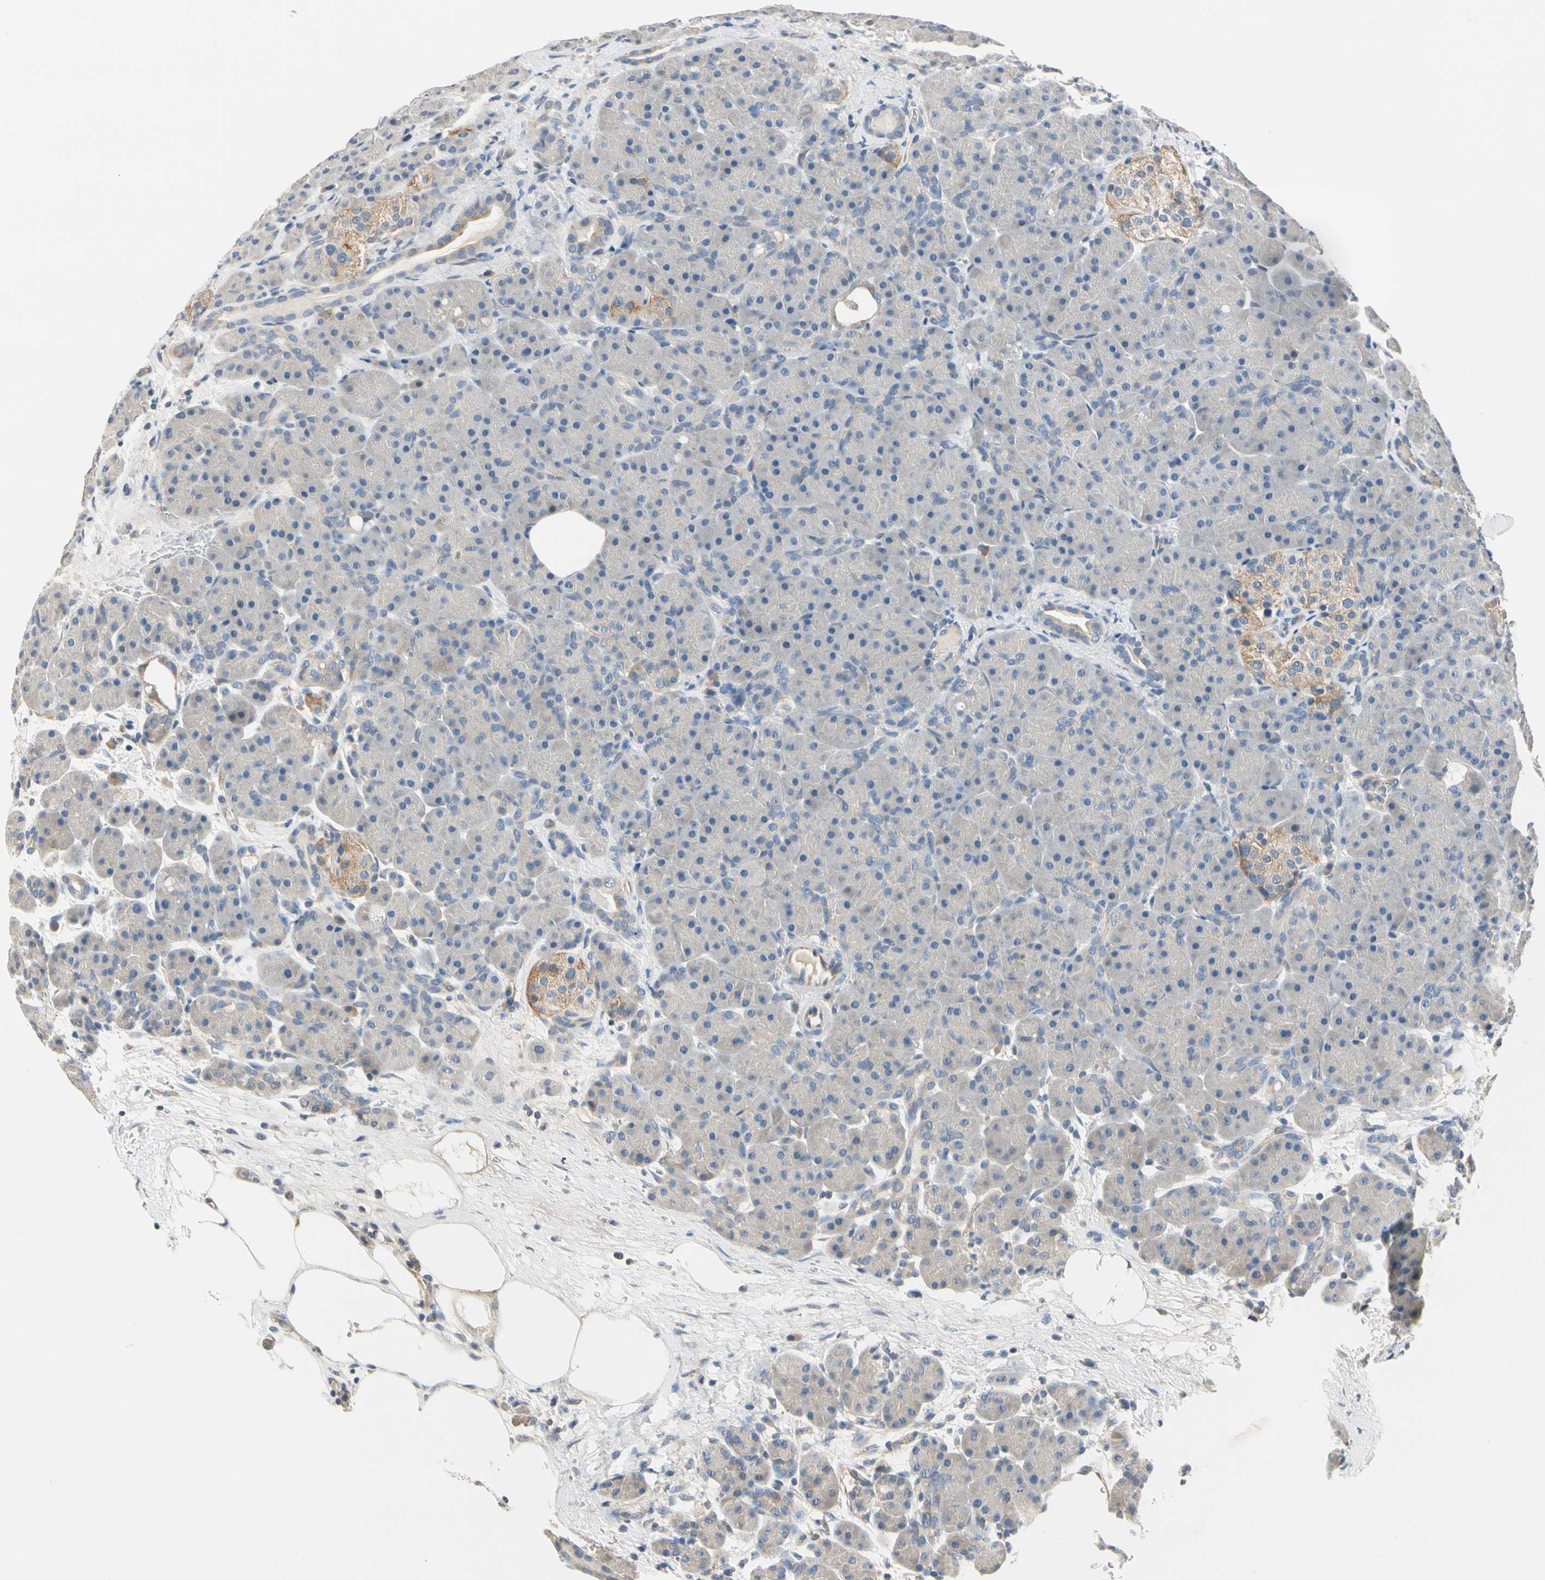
{"staining": {"intensity": "weak", "quantity": "<25%", "location": "cytoplasmic/membranous"}, "tissue": "pancreas", "cell_type": "Exocrine glandular cells", "image_type": "normal", "snomed": [{"axis": "morphology", "description": "Normal tissue, NOS"}, {"axis": "topography", "description": "Pancreas"}], "caption": "IHC of normal human pancreas demonstrates no positivity in exocrine glandular cells. (Stains: DAB (3,3'-diaminobenzidine) IHC with hematoxylin counter stain, Microscopy: brightfield microscopy at high magnification).", "gene": "GPR153", "patient": {"sex": "male", "age": 66}}